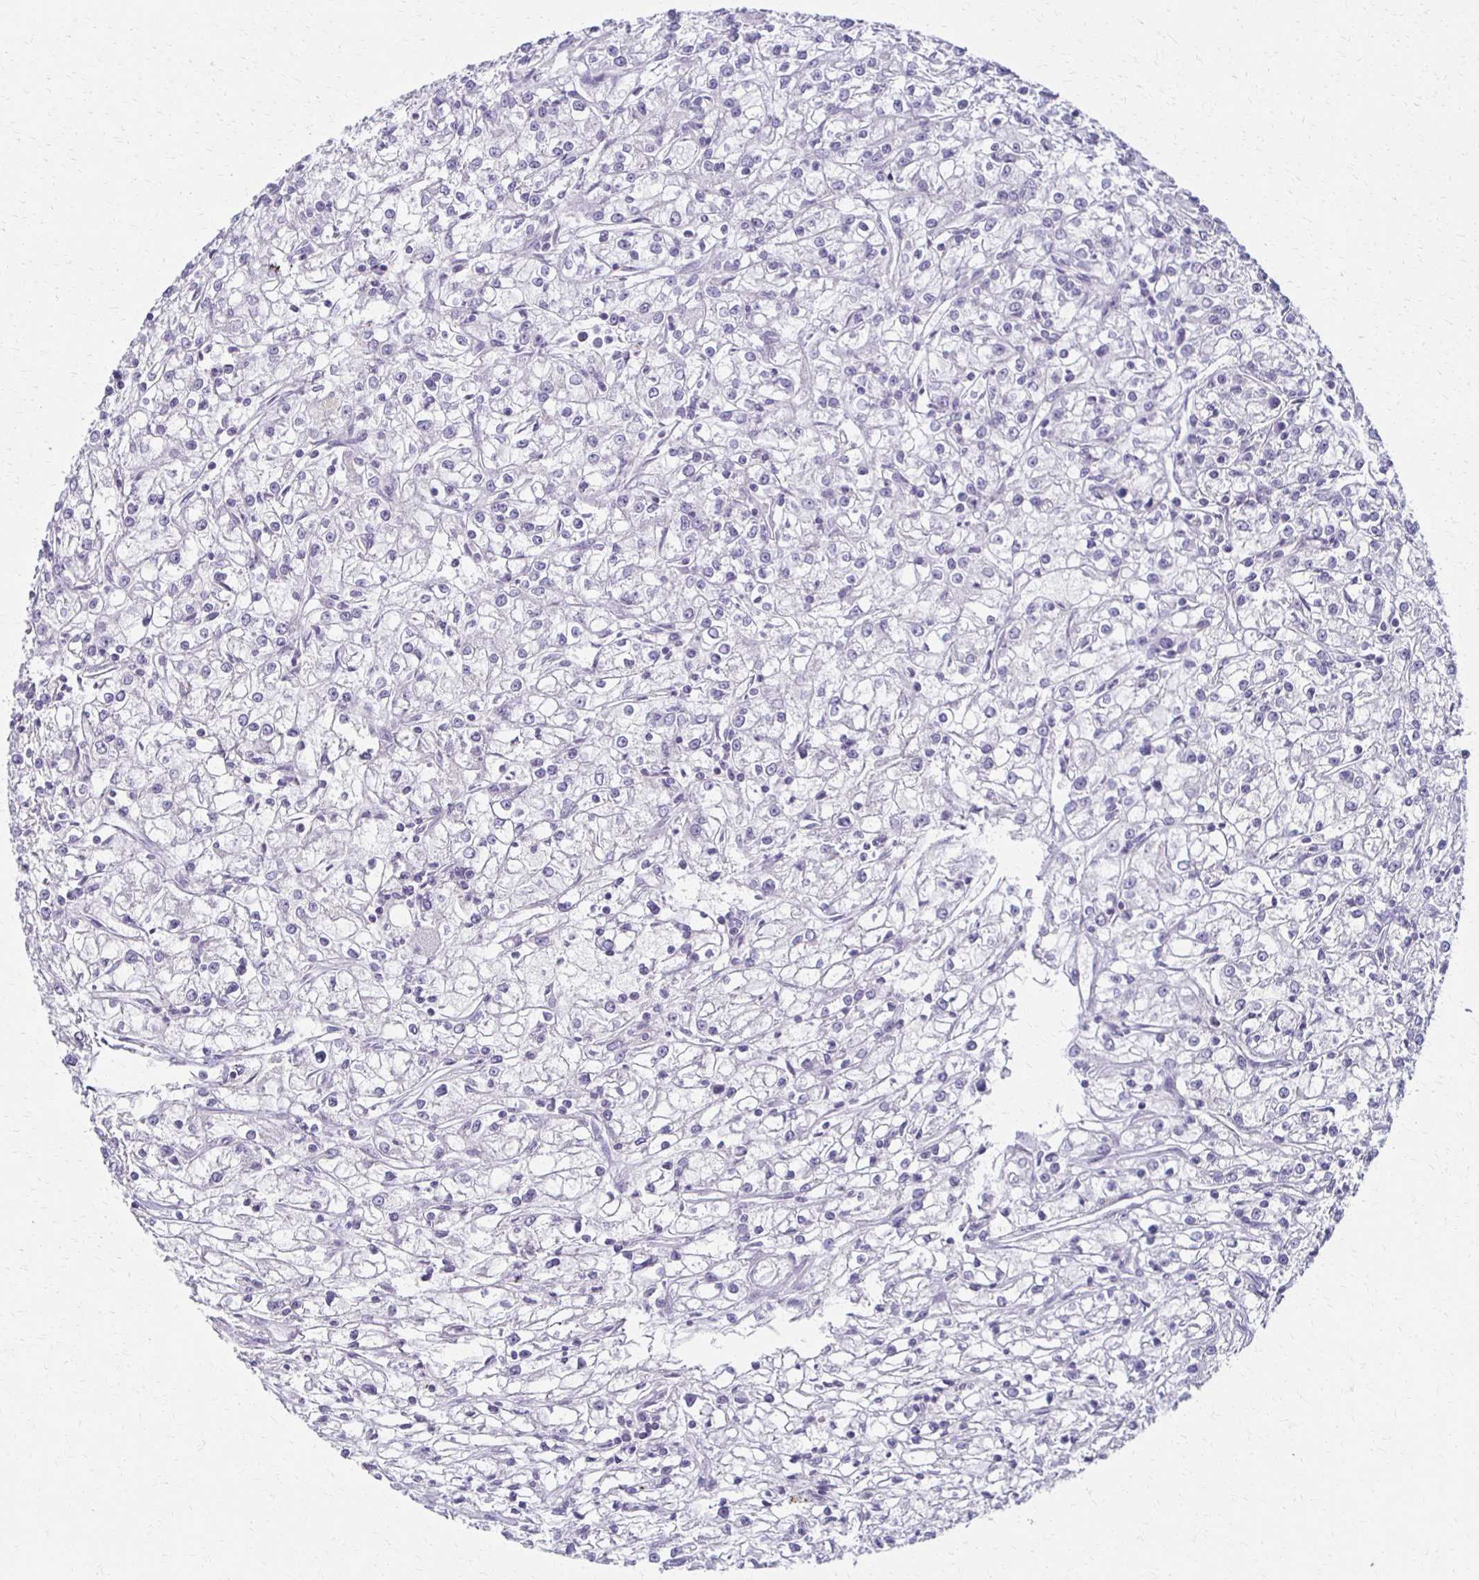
{"staining": {"intensity": "negative", "quantity": "none", "location": "none"}, "tissue": "renal cancer", "cell_type": "Tumor cells", "image_type": "cancer", "snomed": [{"axis": "morphology", "description": "Adenocarcinoma, NOS"}, {"axis": "topography", "description": "Kidney"}], "caption": "IHC image of human renal cancer stained for a protein (brown), which demonstrates no staining in tumor cells. Brightfield microscopy of IHC stained with DAB (brown) and hematoxylin (blue), captured at high magnification.", "gene": "FOXO4", "patient": {"sex": "female", "age": 59}}